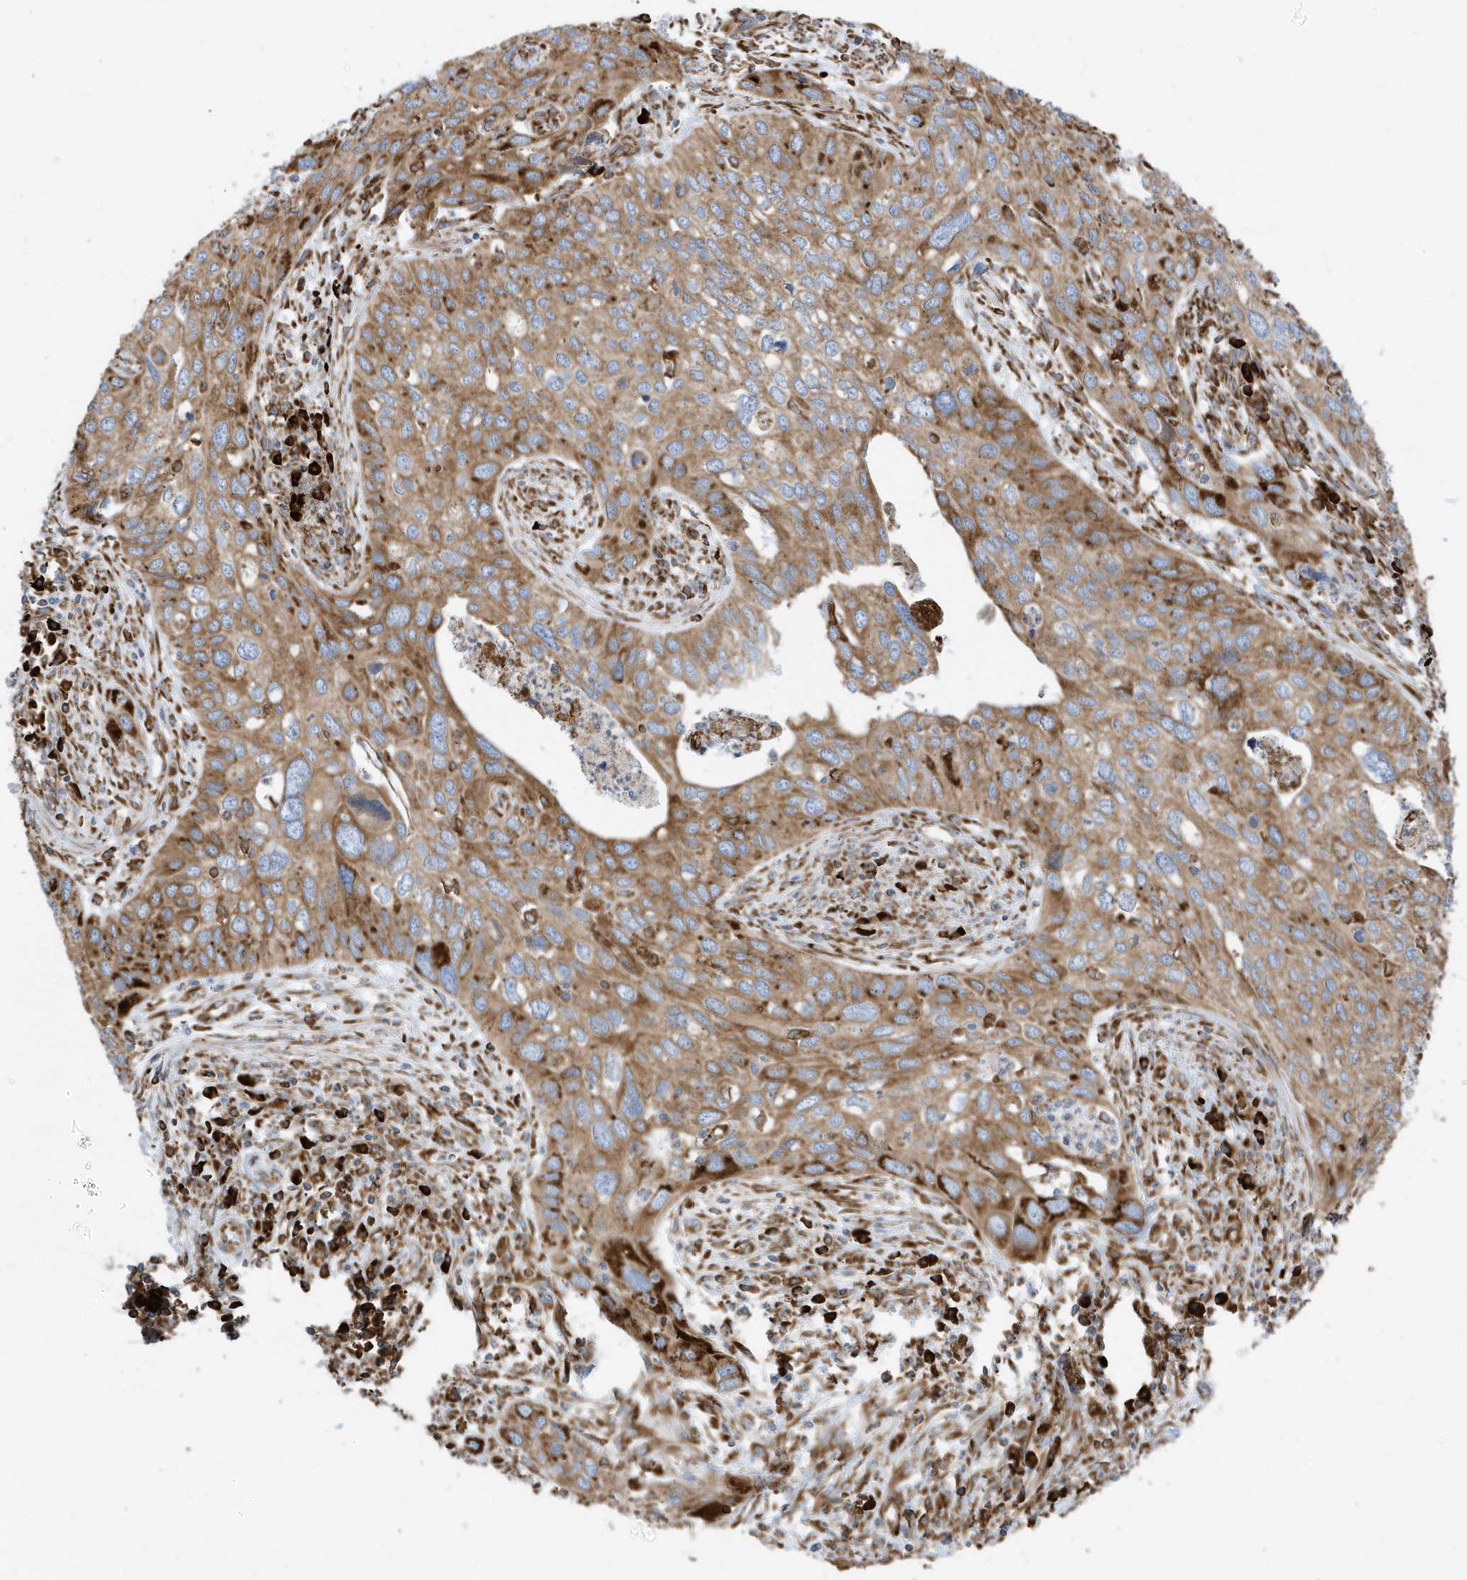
{"staining": {"intensity": "moderate", "quantity": ">75%", "location": "cytoplasmic/membranous"}, "tissue": "cervical cancer", "cell_type": "Tumor cells", "image_type": "cancer", "snomed": [{"axis": "morphology", "description": "Squamous cell carcinoma, NOS"}, {"axis": "topography", "description": "Cervix"}], "caption": "Brown immunohistochemical staining in human cervical squamous cell carcinoma exhibits moderate cytoplasmic/membranous positivity in approximately >75% of tumor cells. Using DAB (3,3'-diaminobenzidine) (brown) and hematoxylin (blue) stains, captured at high magnification using brightfield microscopy.", "gene": "PDIA6", "patient": {"sex": "female", "age": 55}}